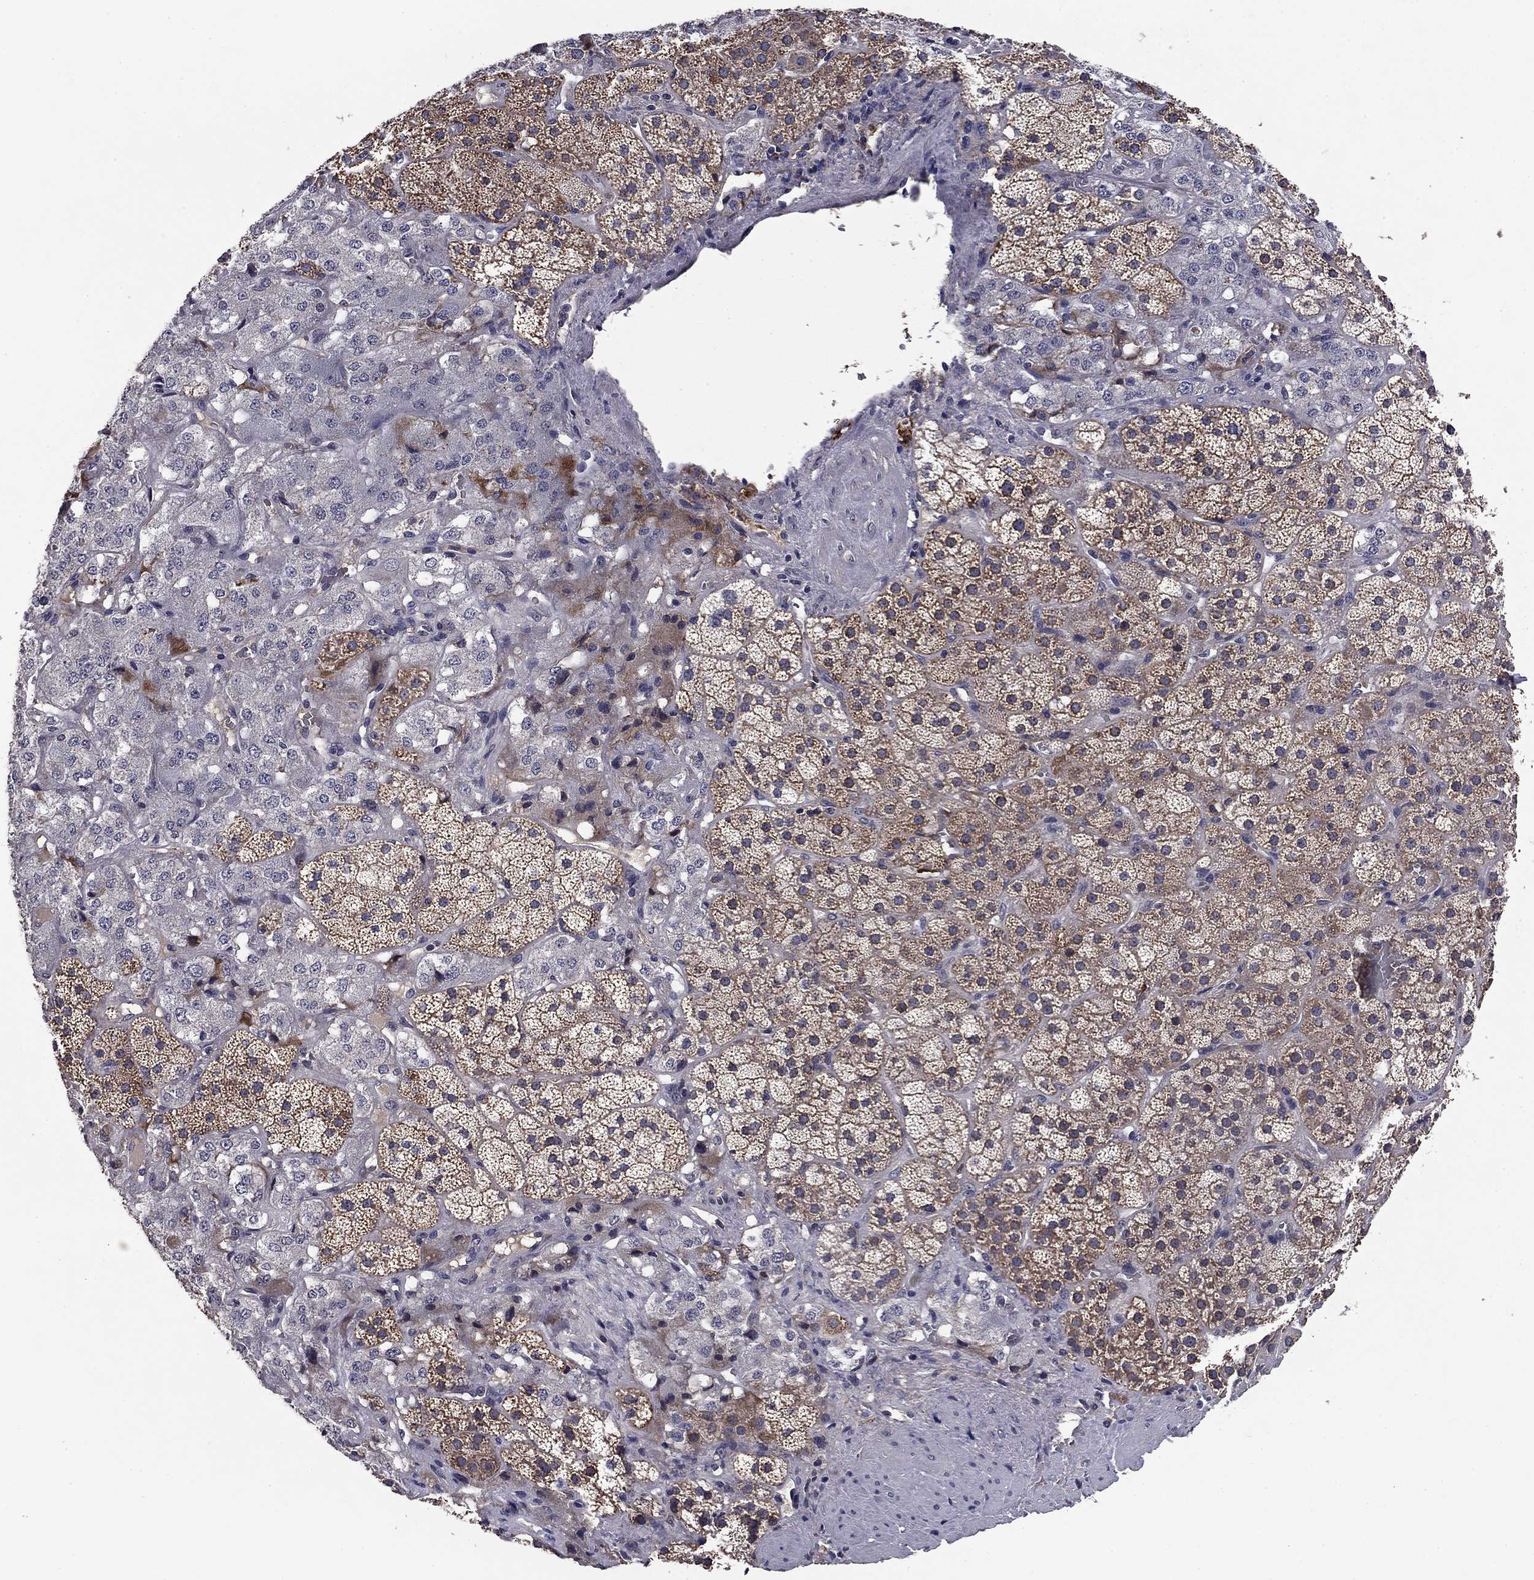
{"staining": {"intensity": "moderate", "quantity": "25%-75%", "location": "cytoplasmic/membranous"}, "tissue": "adrenal gland", "cell_type": "Glandular cells", "image_type": "normal", "snomed": [{"axis": "morphology", "description": "Normal tissue, NOS"}, {"axis": "topography", "description": "Adrenal gland"}], "caption": "Moderate cytoplasmic/membranous positivity for a protein is present in about 25%-75% of glandular cells of benign adrenal gland using immunohistochemistry.", "gene": "PROS1", "patient": {"sex": "male", "age": 57}}